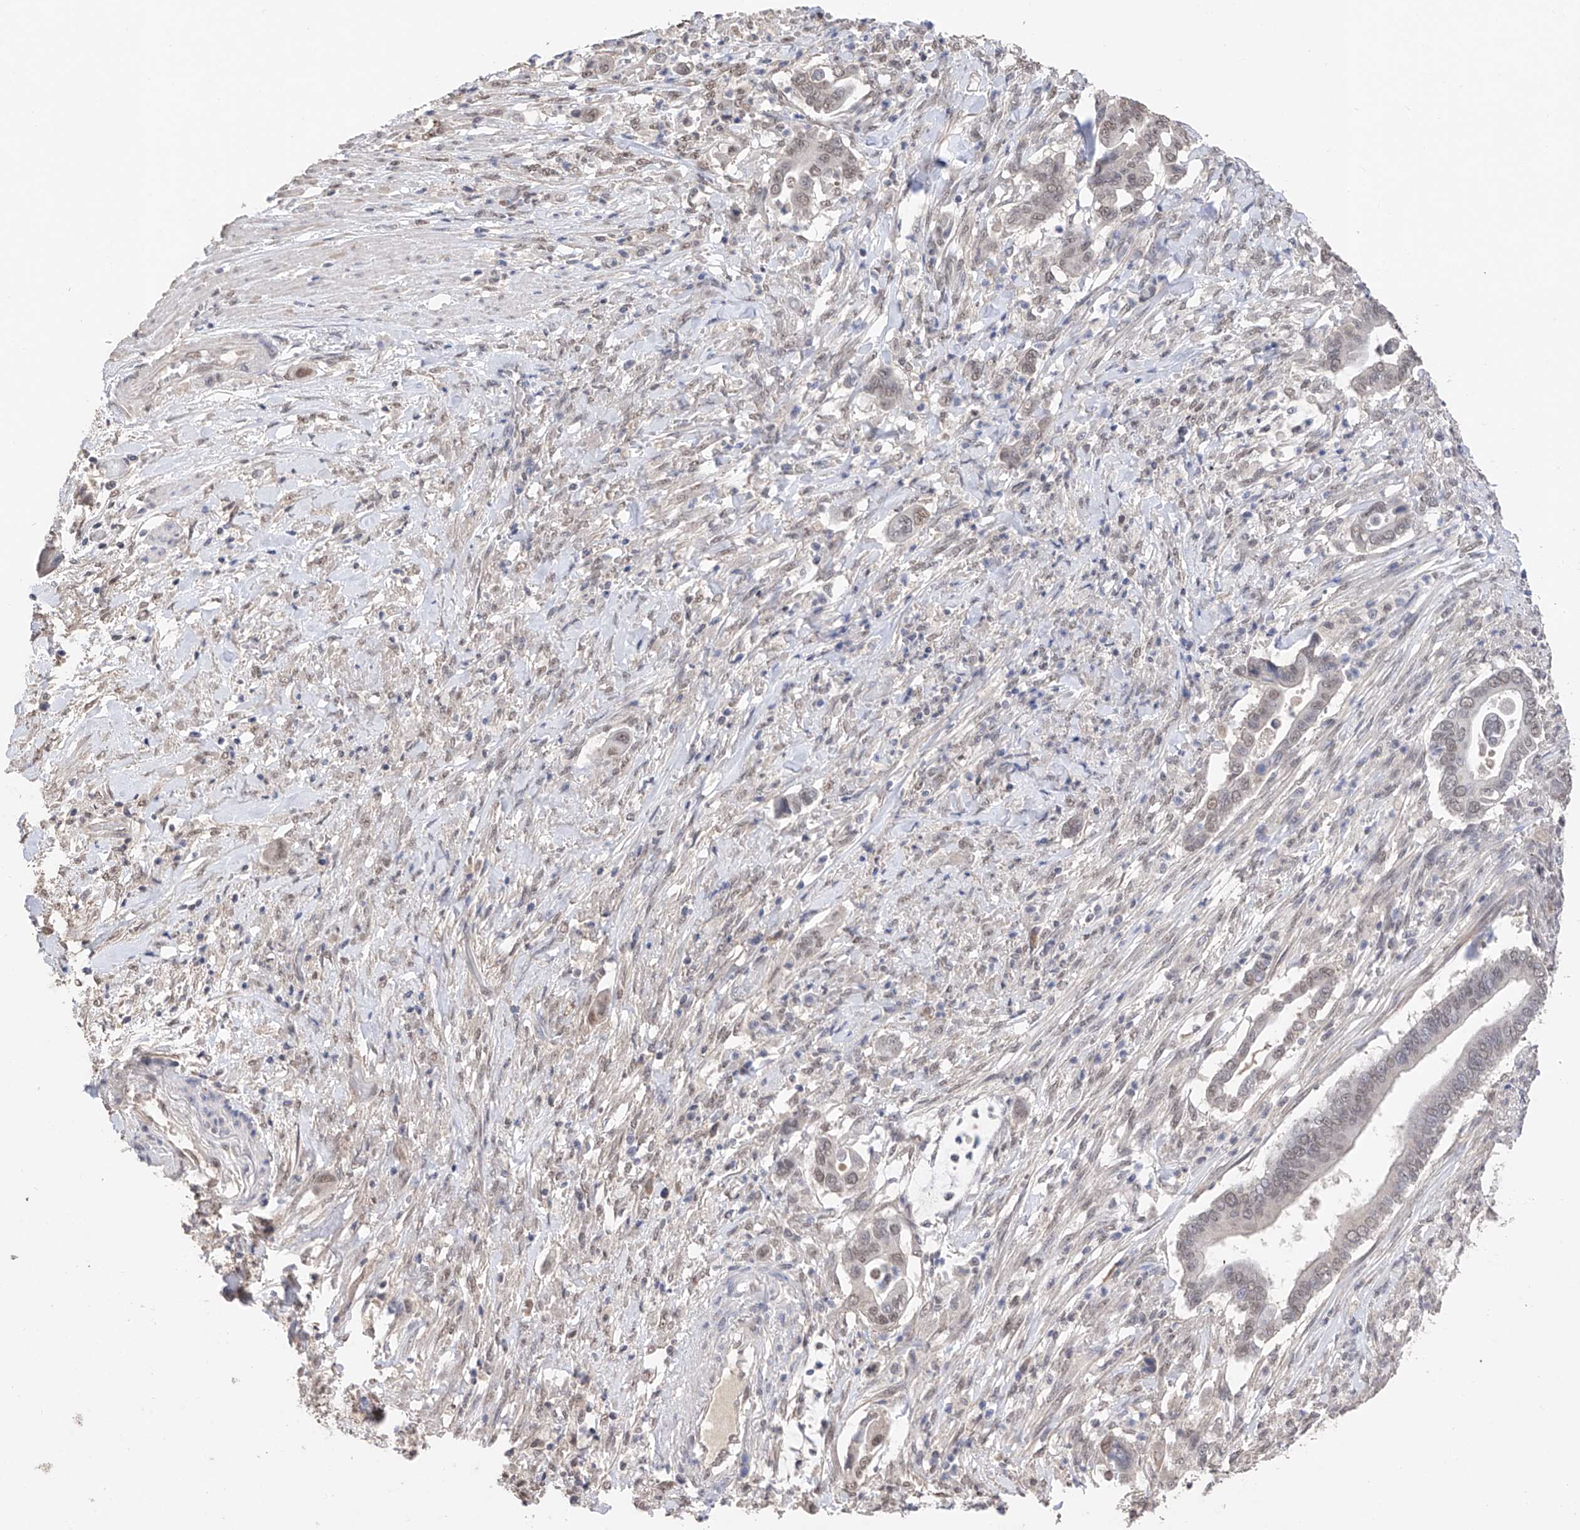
{"staining": {"intensity": "weak", "quantity": "25%-75%", "location": "nuclear"}, "tissue": "pancreatic cancer", "cell_type": "Tumor cells", "image_type": "cancer", "snomed": [{"axis": "morphology", "description": "Adenocarcinoma, NOS"}, {"axis": "topography", "description": "Pancreas"}], "caption": "Human adenocarcinoma (pancreatic) stained for a protein (brown) displays weak nuclear positive positivity in approximately 25%-75% of tumor cells.", "gene": "DMAP1", "patient": {"sex": "male", "age": 68}}